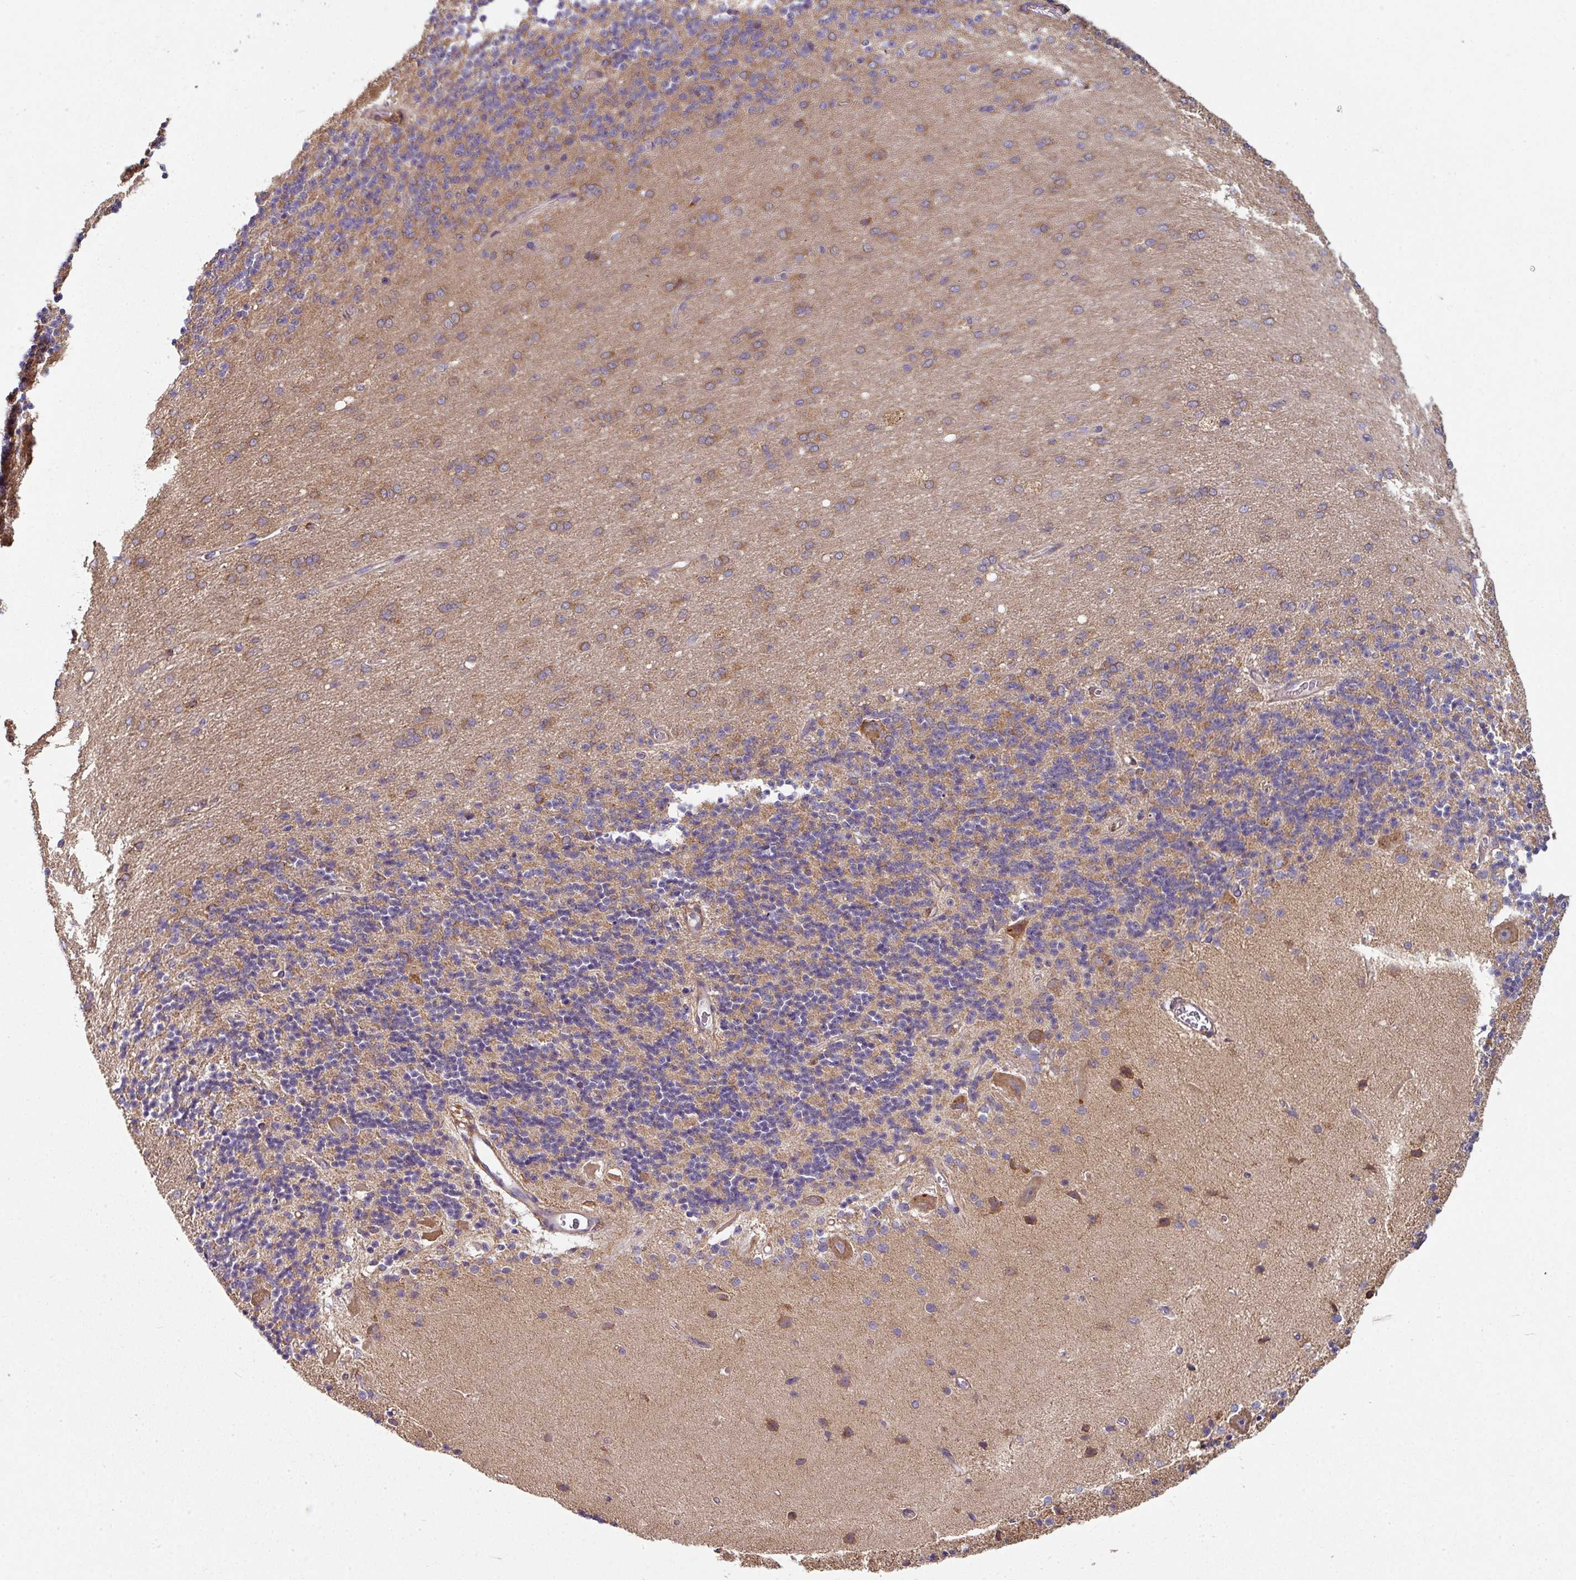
{"staining": {"intensity": "moderate", "quantity": ">75%", "location": "cytoplasmic/membranous"}, "tissue": "cerebellum", "cell_type": "Cells in granular layer", "image_type": "normal", "snomed": [{"axis": "morphology", "description": "Normal tissue, NOS"}, {"axis": "topography", "description": "Cerebellum"}], "caption": "IHC of benign human cerebellum demonstrates medium levels of moderate cytoplasmic/membranous positivity in about >75% of cells in granular layer.", "gene": "FAT4", "patient": {"sex": "female", "age": 29}}